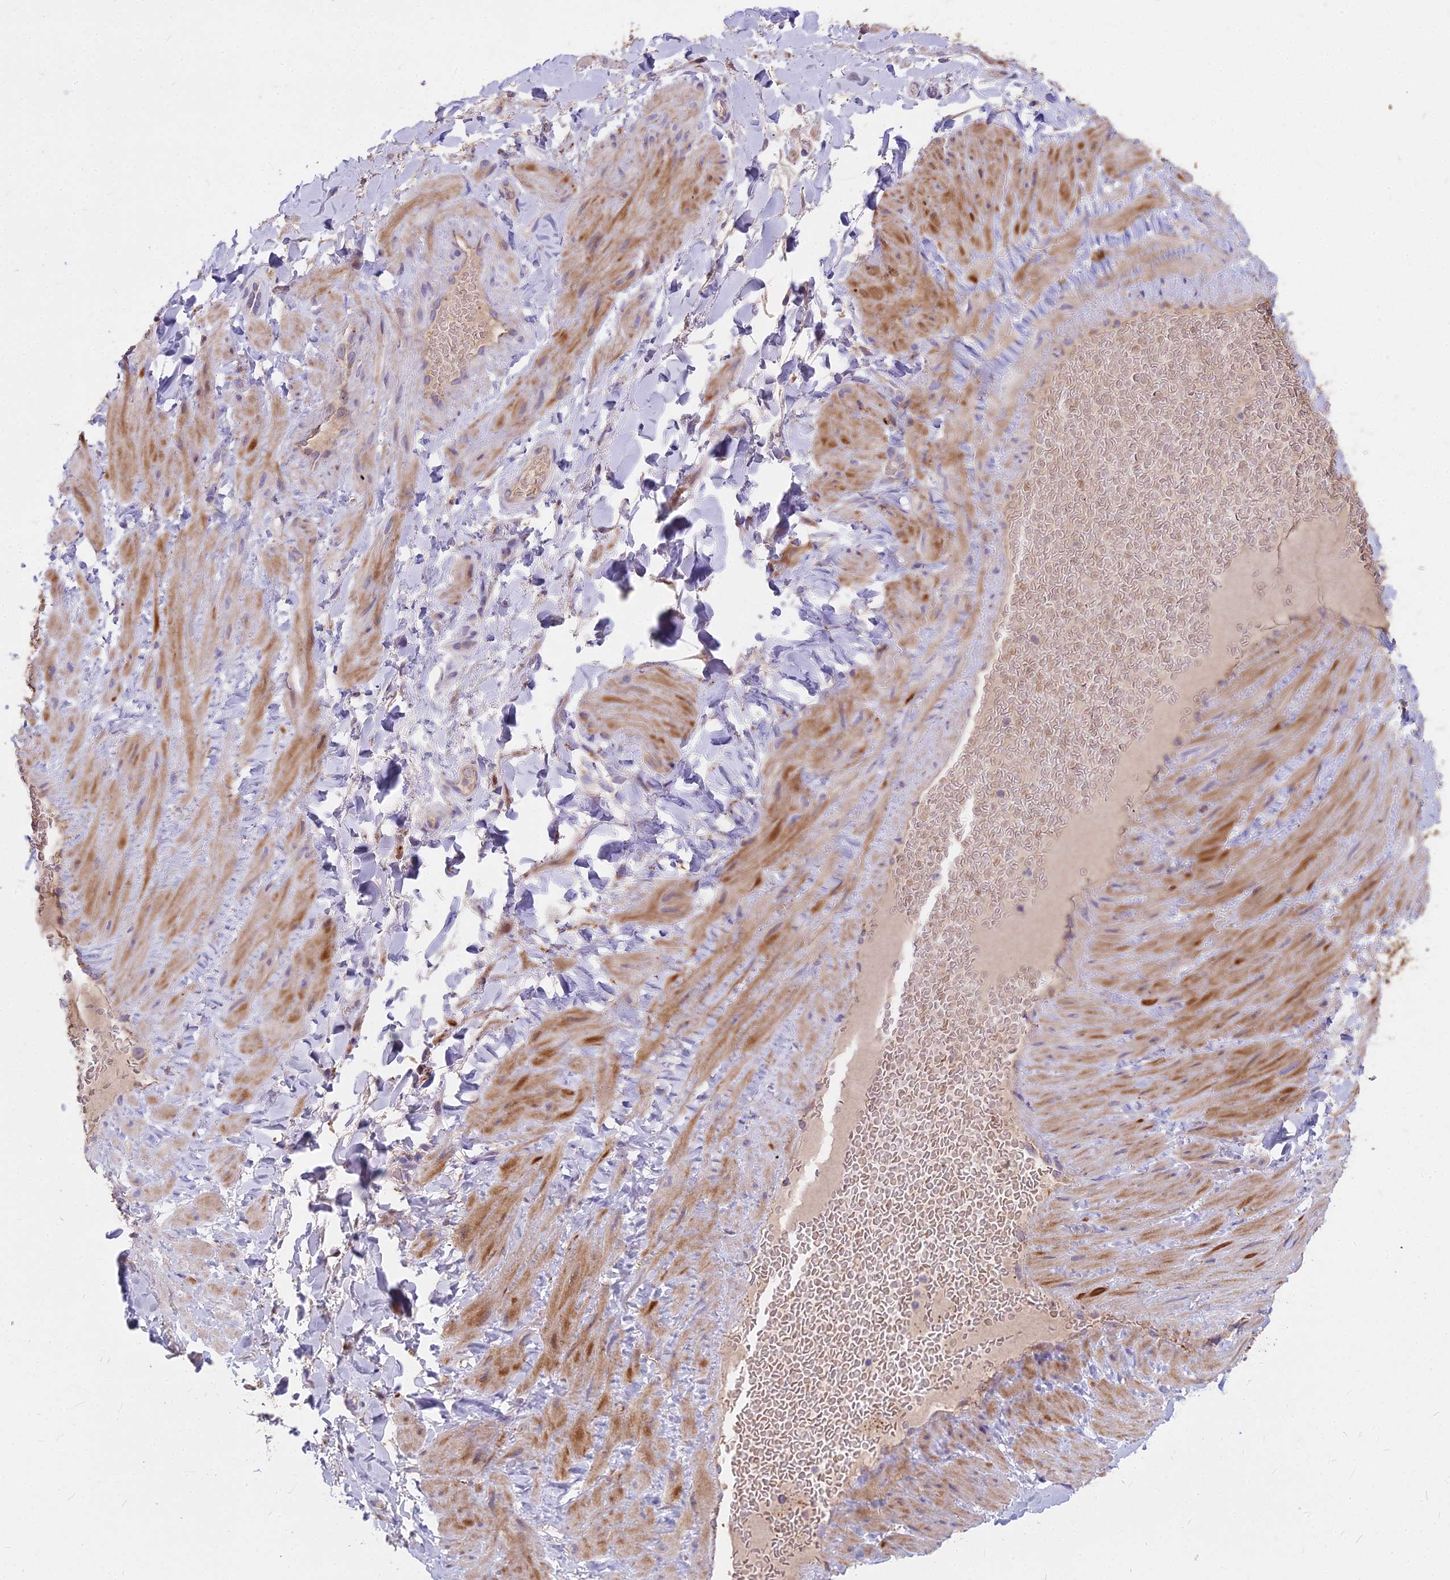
{"staining": {"intensity": "weak", "quantity": "25%-75%", "location": "cytoplasmic/membranous"}, "tissue": "adipose tissue", "cell_type": "Adipocytes", "image_type": "normal", "snomed": [{"axis": "morphology", "description": "Normal tissue, NOS"}, {"axis": "topography", "description": "Soft tissue"}, {"axis": "topography", "description": "Vascular tissue"}], "caption": "A brown stain labels weak cytoplasmic/membranous staining of a protein in adipocytes of normal adipose tissue. (Brightfield microscopy of DAB IHC at high magnification).", "gene": "FRMPD1", "patient": {"sex": "male", "age": 54}}